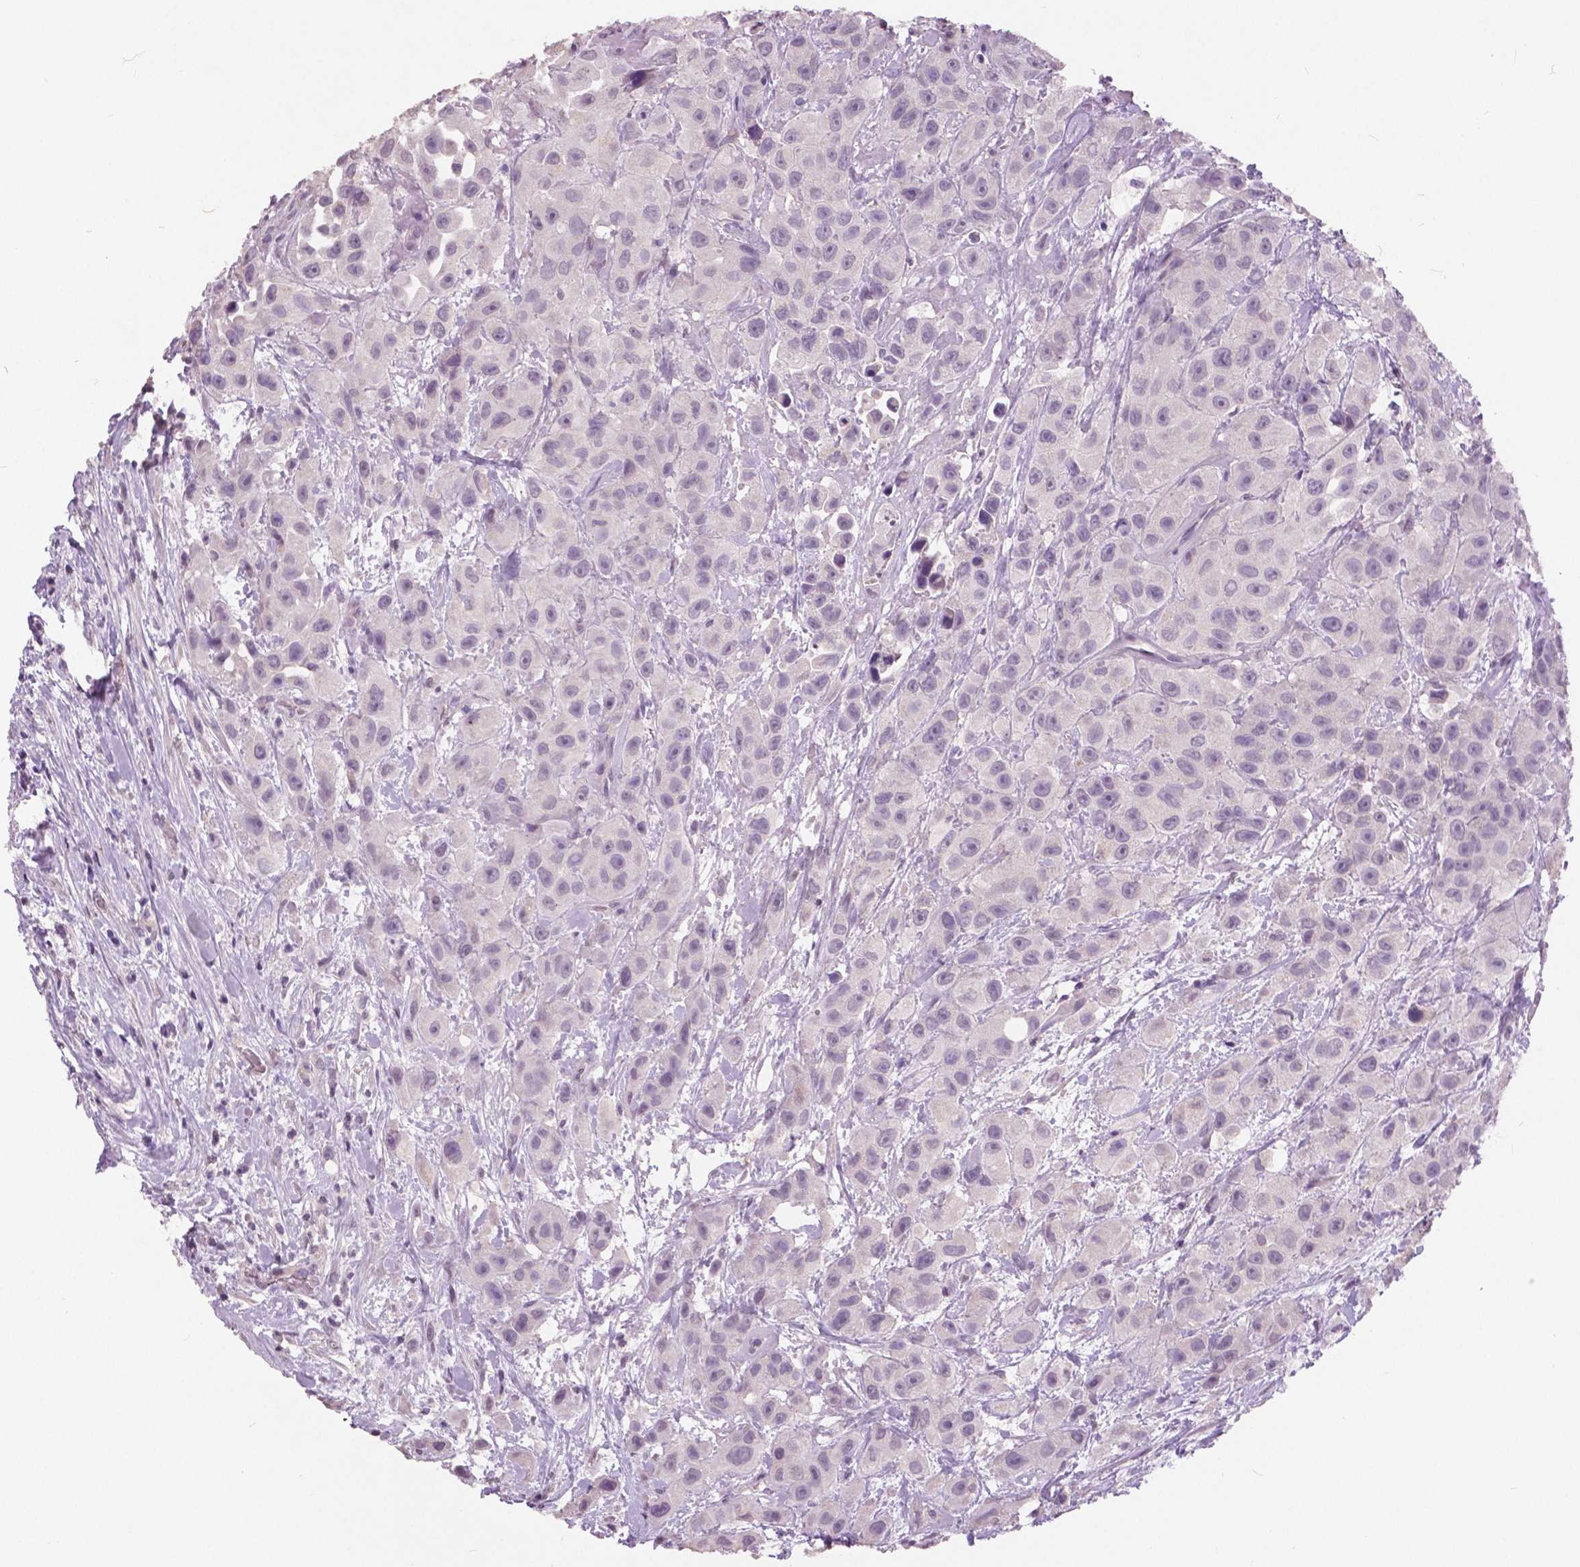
{"staining": {"intensity": "negative", "quantity": "none", "location": "none"}, "tissue": "urothelial cancer", "cell_type": "Tumor cells", "image_type": "cancer", "snomed": [{"axis": "morphology", "description": "Urothelial carcinoma, High grade"}, {"axis": "topography", "description": "Urinary bladder"}], "caption": "Human high-grade urothelial carcinoma stained for a protein using immunohistochemistry exhibits no staining in tumor cells.", "gene": "GRIN2A", "patient": {"sex": "male", "age": 79}}